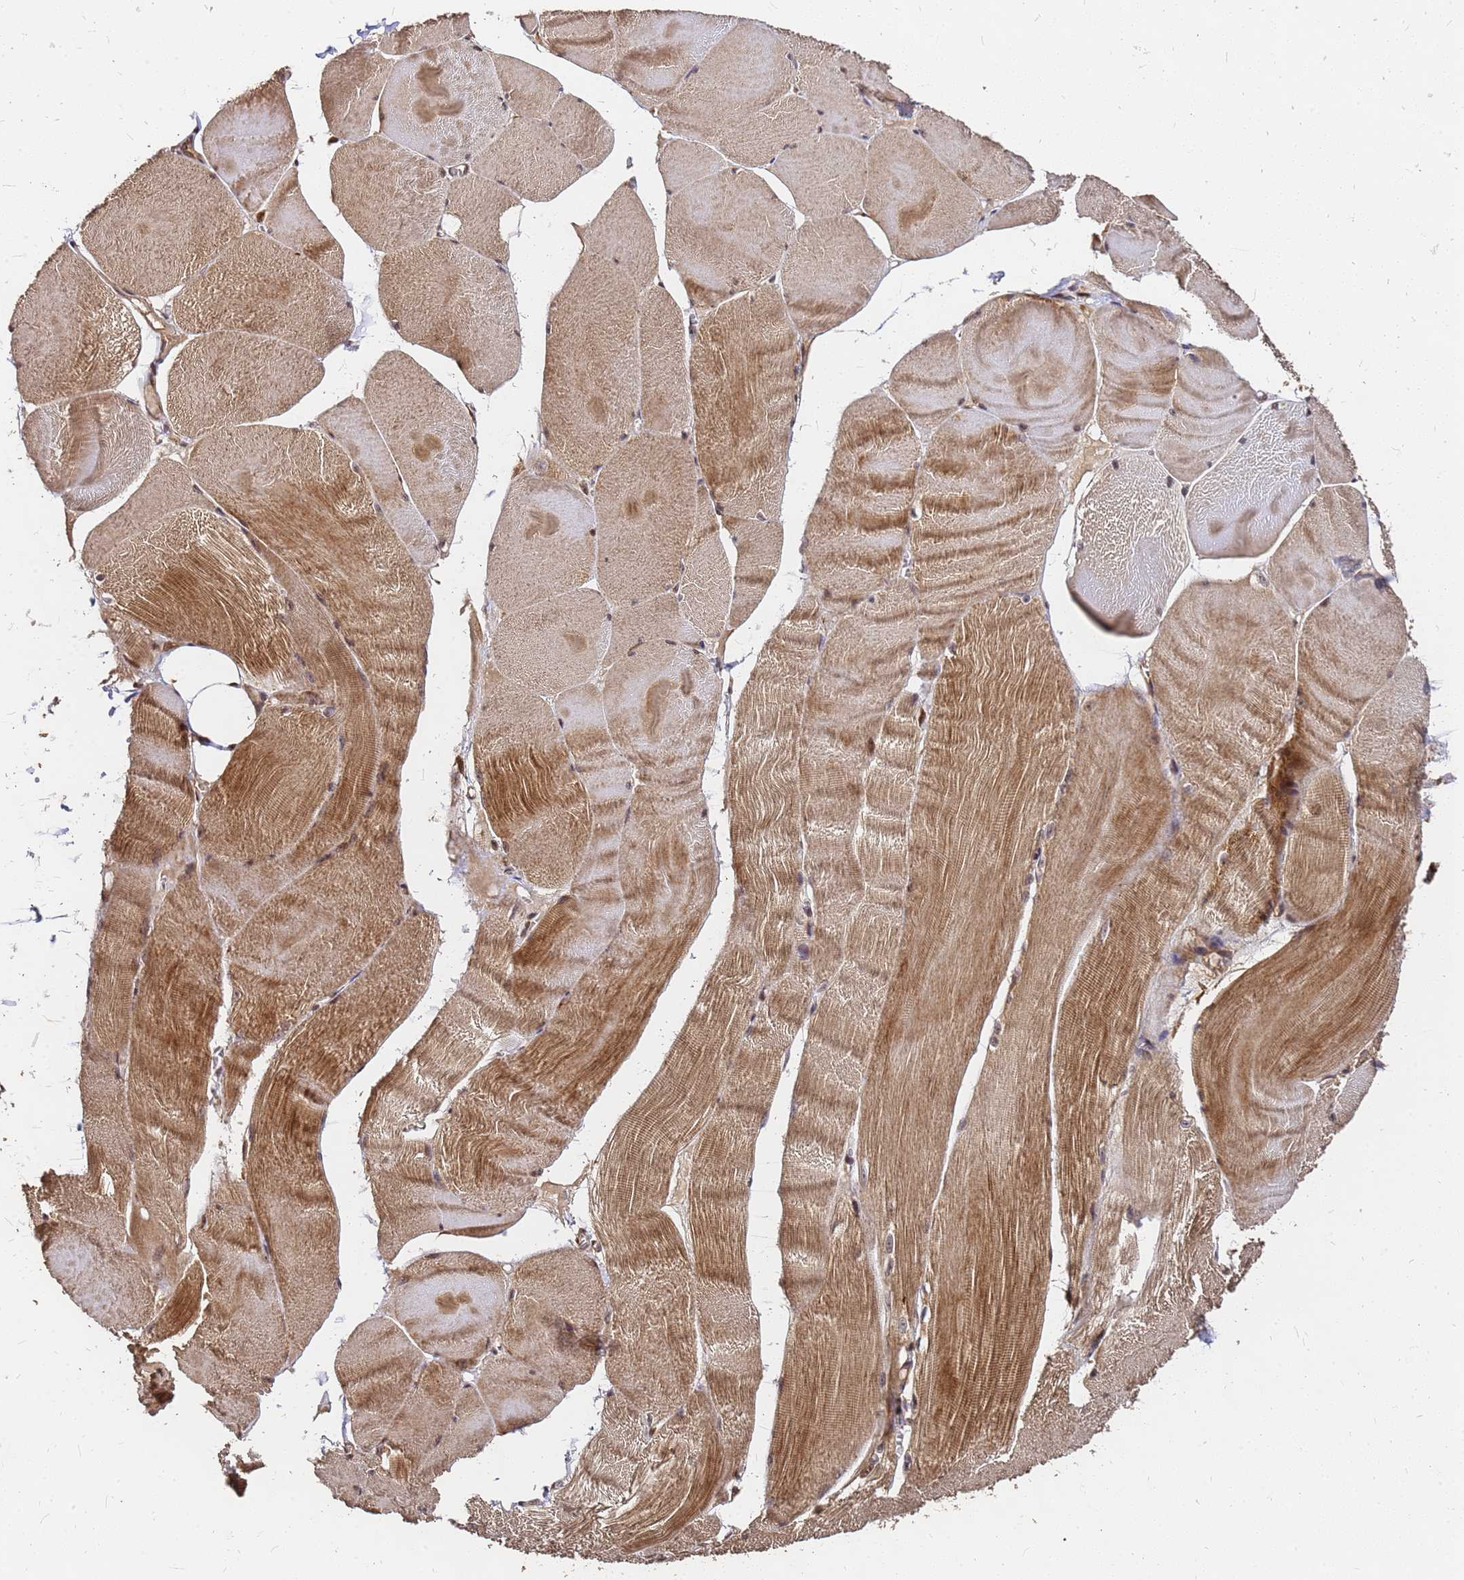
{"staining": {"intensity": "moderate", "quantity": ">75%", "location": "cytoplasmic/membranous"}, "tissue": "skeletal muscle", "cell_type": "Myocytes", "image_type": "normal", "snomed": [{"axis": "morphology", "description": "Normal tissue, NOS"}, {"axis": "morphology", "description": "Basal cell carcinoma"}, {"axis": "topography", "description": "Skeletal muscle"}], "caption": "Immunohistochemical staining of benign human skeletal muscle displays medium levels of moderate cytoplasmic/membranous staining in approximately >75% of myocytes.", "gene": "GPATCH8", "patient": {"sex": "female", "age": 64}}